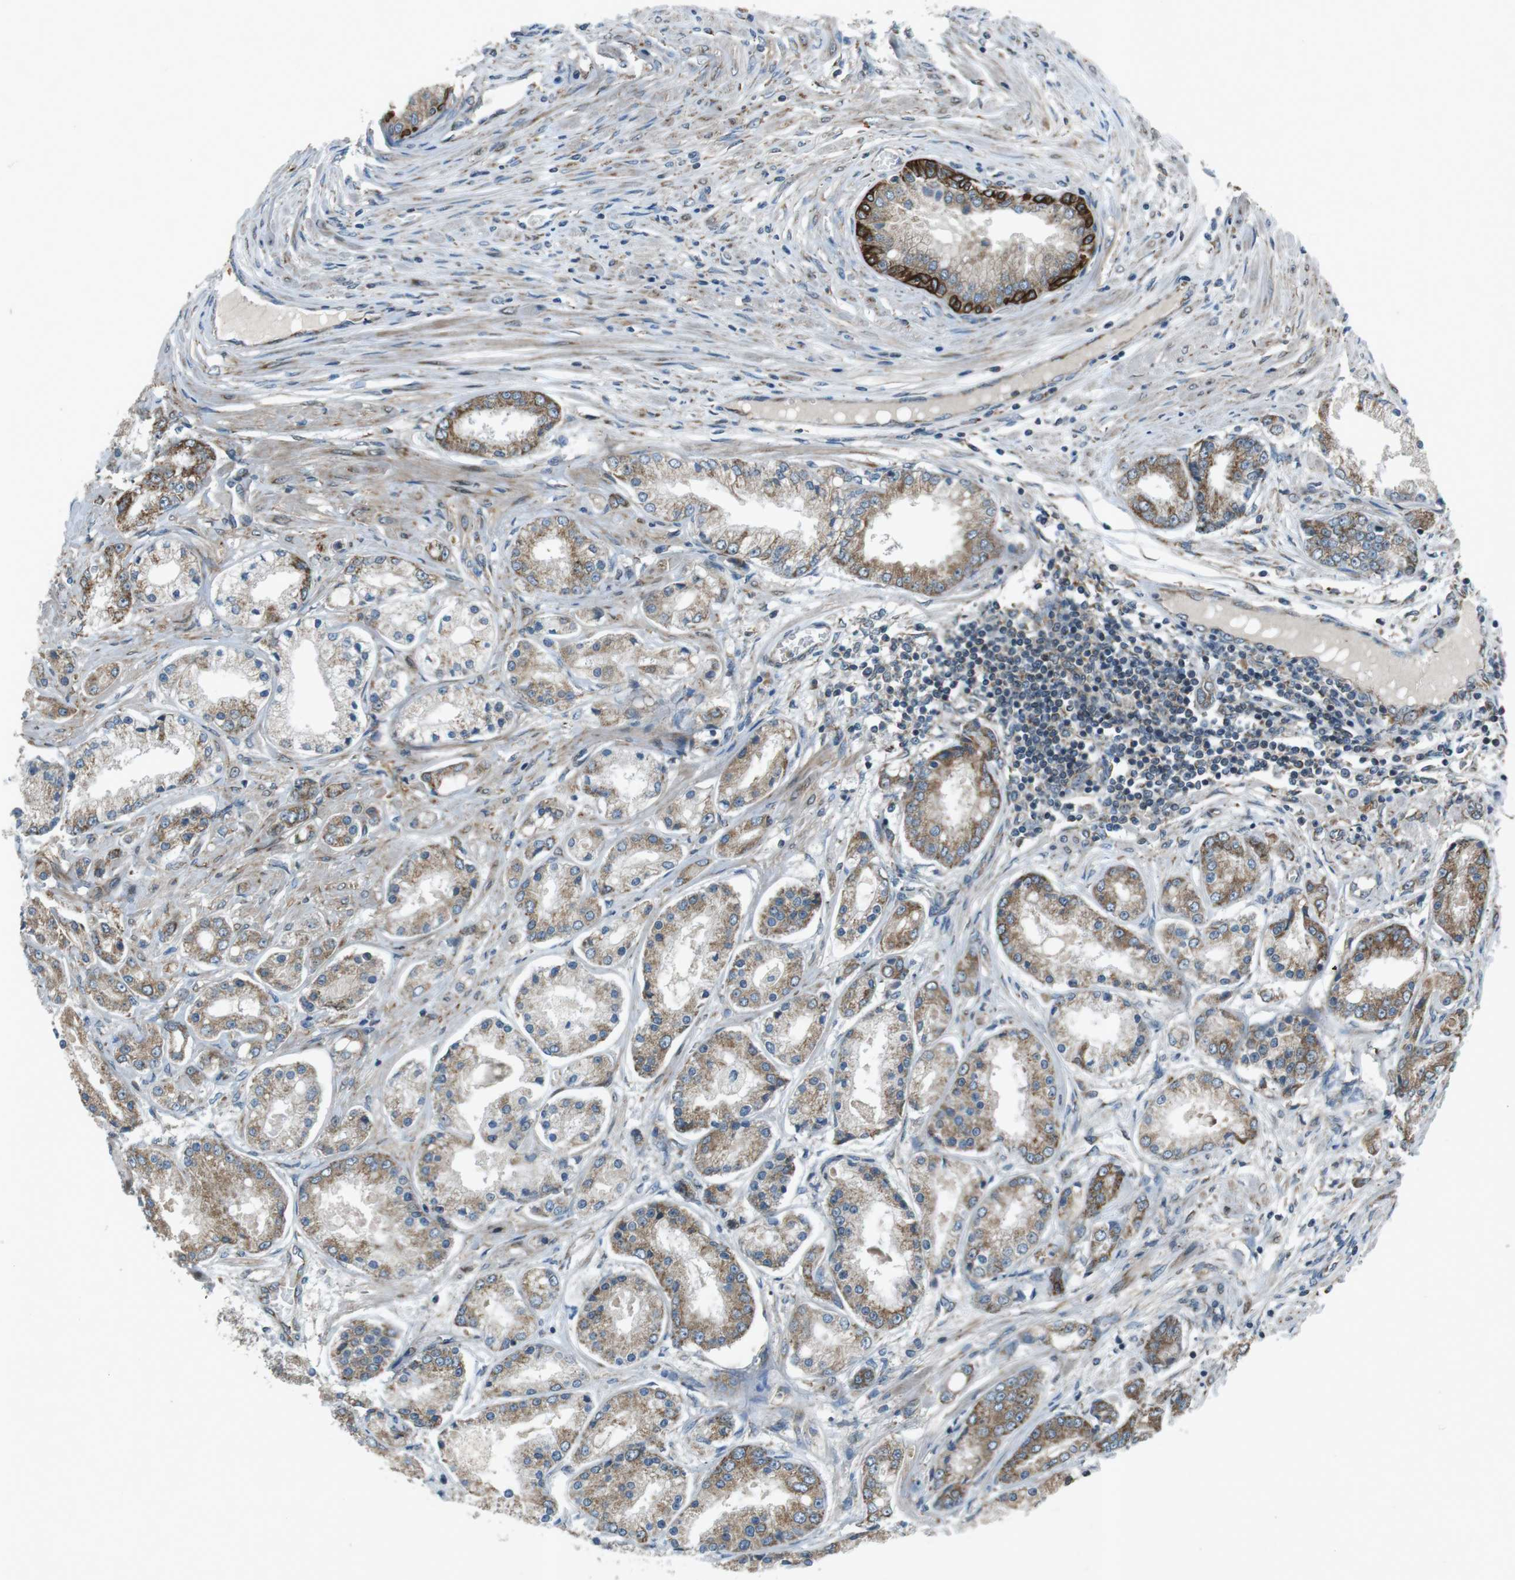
{"staining": {"intensity": "moderate", "quantity": "25%-75%", "location": "cytoplasmic/membranous"}, "tissue": "prostate cancer", "cell_type": "Tumor cells", "image_type": "cancer", "snomed": [{"axis": "morphology", "description": "Adenocarcinoma, High grade"}, {"axis": "topography", "description": "Prostate"}], "caption": "Prostate cancer stained with immunohistochemistry (IHC) exhibits moderate cytoplasmic/membranous expression in about 25%-75% of tumor cells.", "gene": "SLC41A1", "patient": {"sex": "male", "age": 59}}